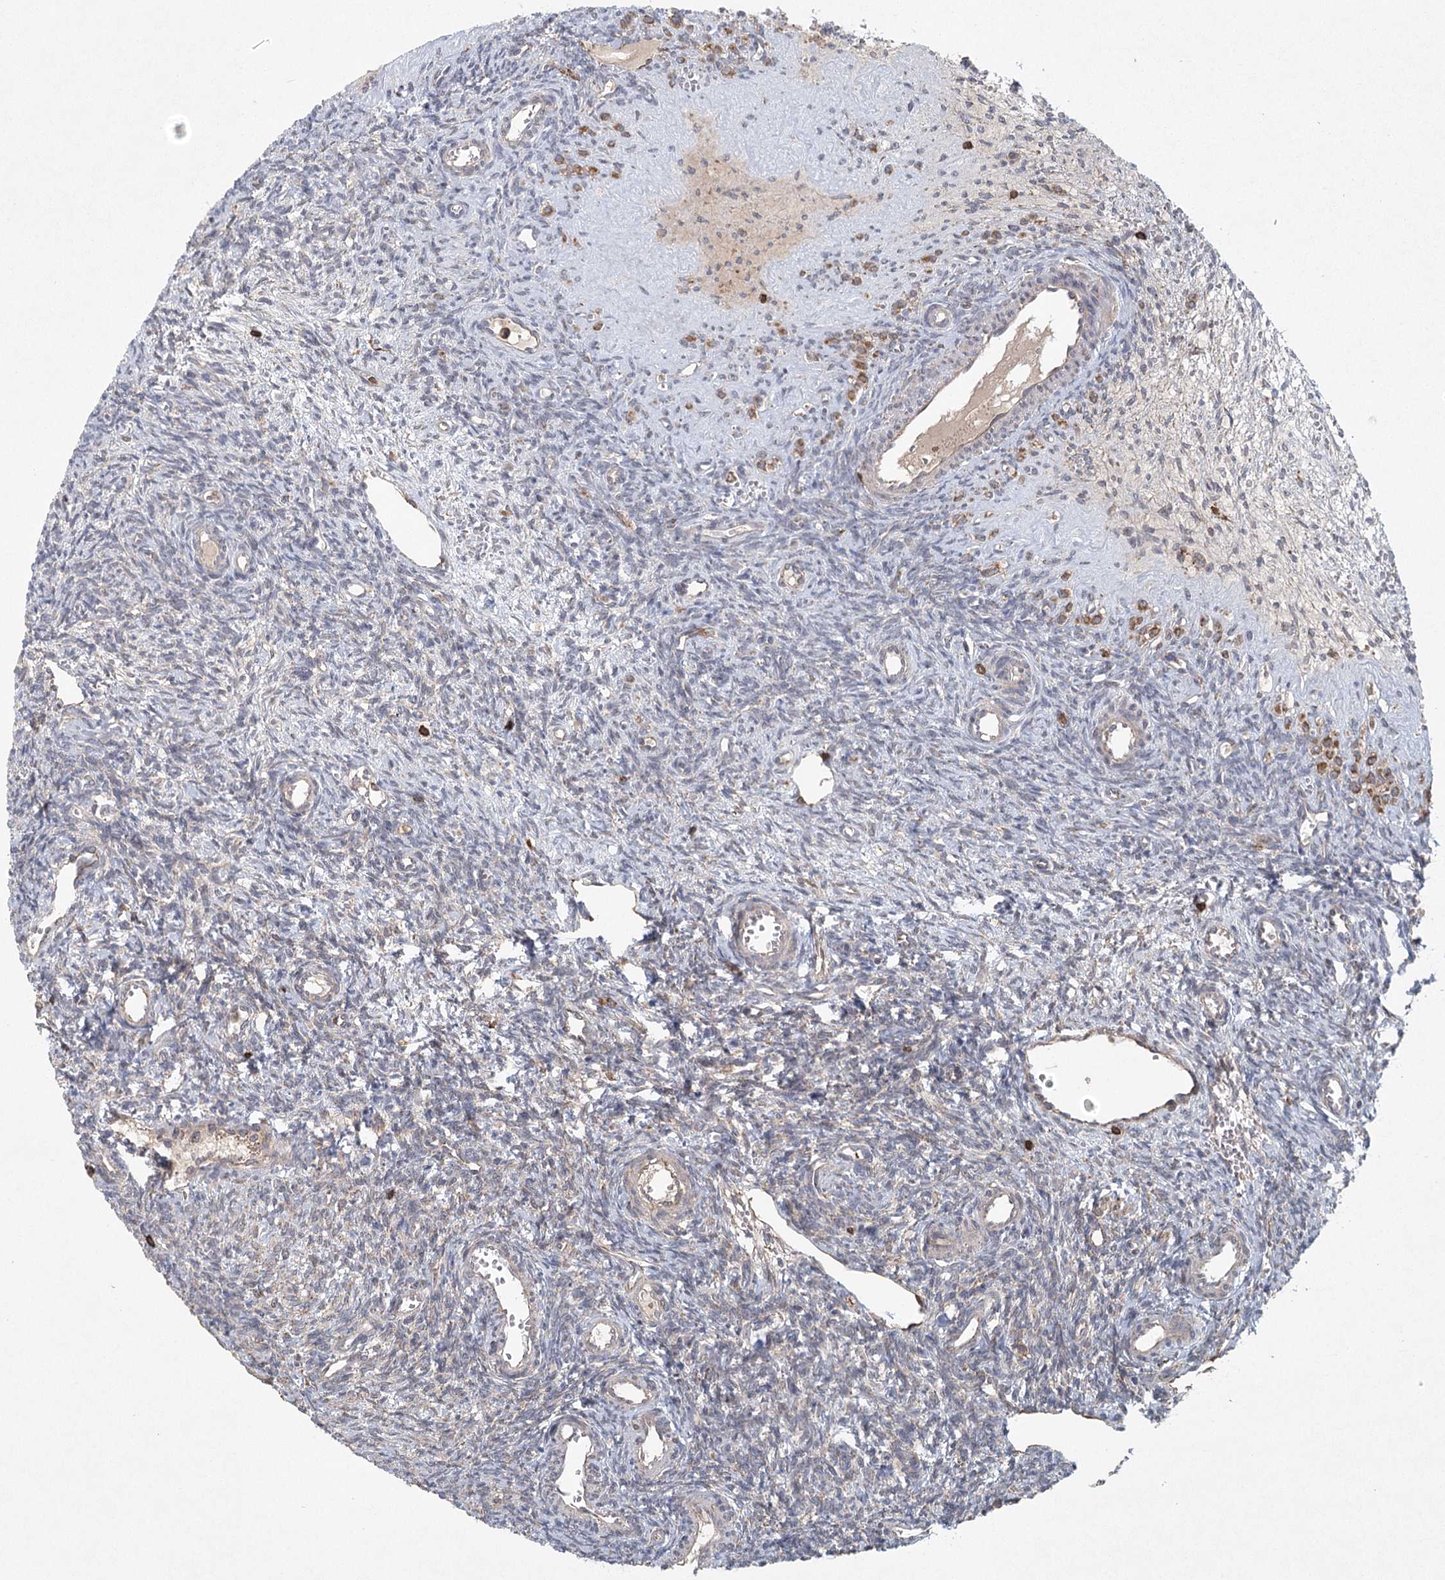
{"staining": {"intensity": "negative", "quantity": "none", "location": "none"}, "tissue": "ovary", "cell_type": "Ovarian stroma cells", "image_type": "normal", "snomed": [{"axis": "morphology", "description": "Normal tissue, NOS"}, {"axis": "topography", "description": "Ovary"}], "caption": "An immunohistochemistry (IHC) histopathology image of normal ovary is shown. There is no staining in ovarian stroma cells of ovary.", "gene": "PLEKHA7", "patient": {"sex": "female", "age": 39}}